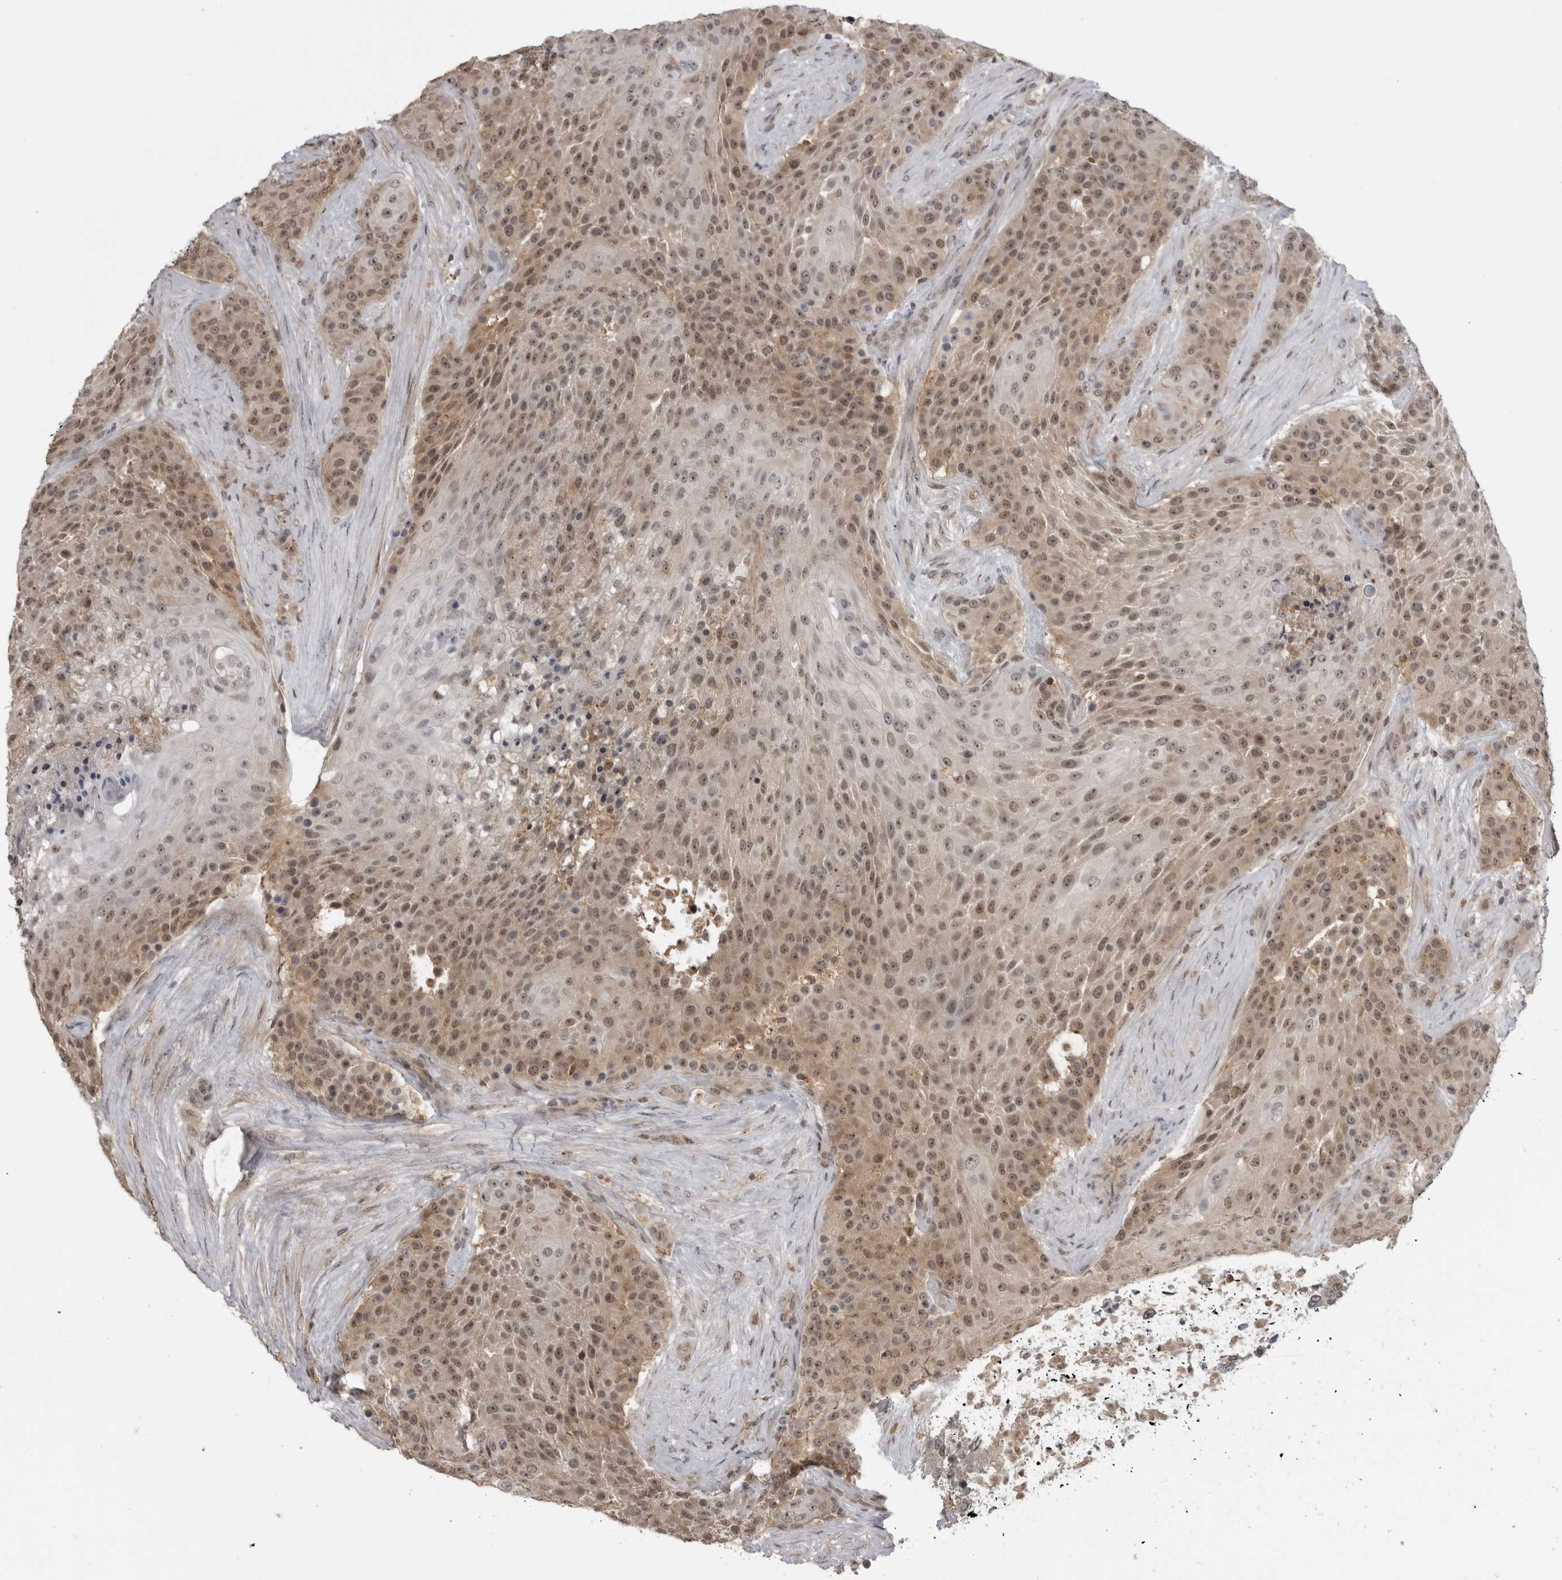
{"staining": {"intensity": "moderate", "quantity": ">75%", "location": "cytoplasmic/membranous,nuclear"}, "tissue": "urothelial cancer", "cell_type": "Tumor cells", "image_type": "cancer", "snomed": [{"axis": "morphology", "description": "Urothelial carcinoma, High grade"}, {"axis": "topography", "description": "Urinary bladder"}], "caption": "High-power microscopy captured an immunohistochemistry (IHC) micrograph of urothelial cancer, revealing moderate cytoplasmic/membranous and nuclear positivity in approximately >75% of tumor cells. (Stains: DAB in brown, nuclei in blue, Microscopy: brightfield microscopy at high magnification).", "gene": "PDCL3", "patient": {"sex": "female", "age": 63}}